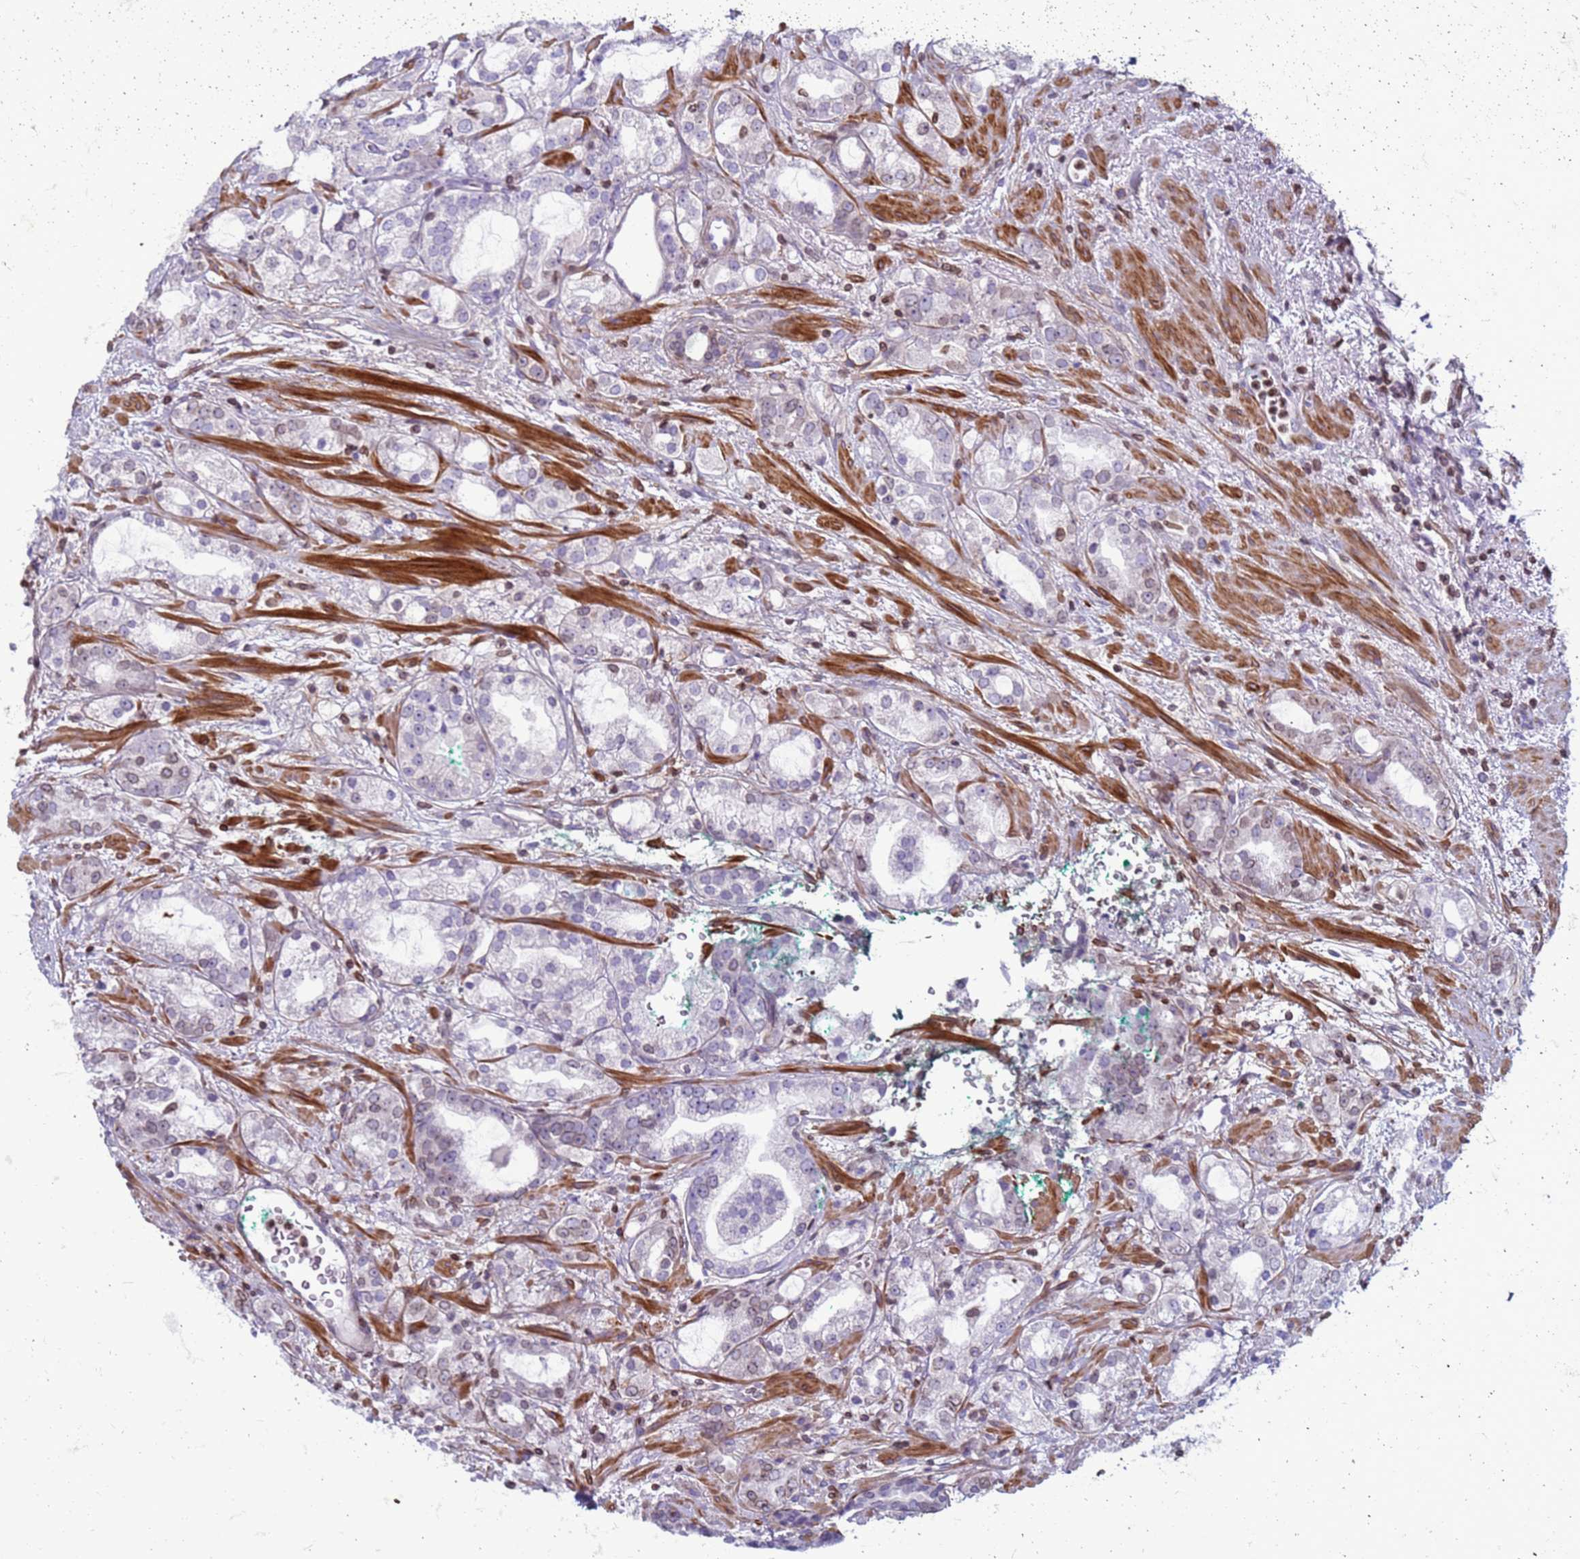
{"staining": {"intensity": "negative", "quantity": "none", "location": "none"}, "tissue": "prostate cancer", "cell_type": "Tumor cells", "image_type": "cancer", "snomed": [{"axis": "morphology", "description": "Adenocarcinoma, High grade"}, {"axis": "topography", "description": "Prostate"}], "caption": "Prostate adenocarcinoma (high-grade) stained for a protein using IHC exhibits no expression tumor cells.", "gene": "METTL25B", "patient": {"sex": "male", "age": 64}}